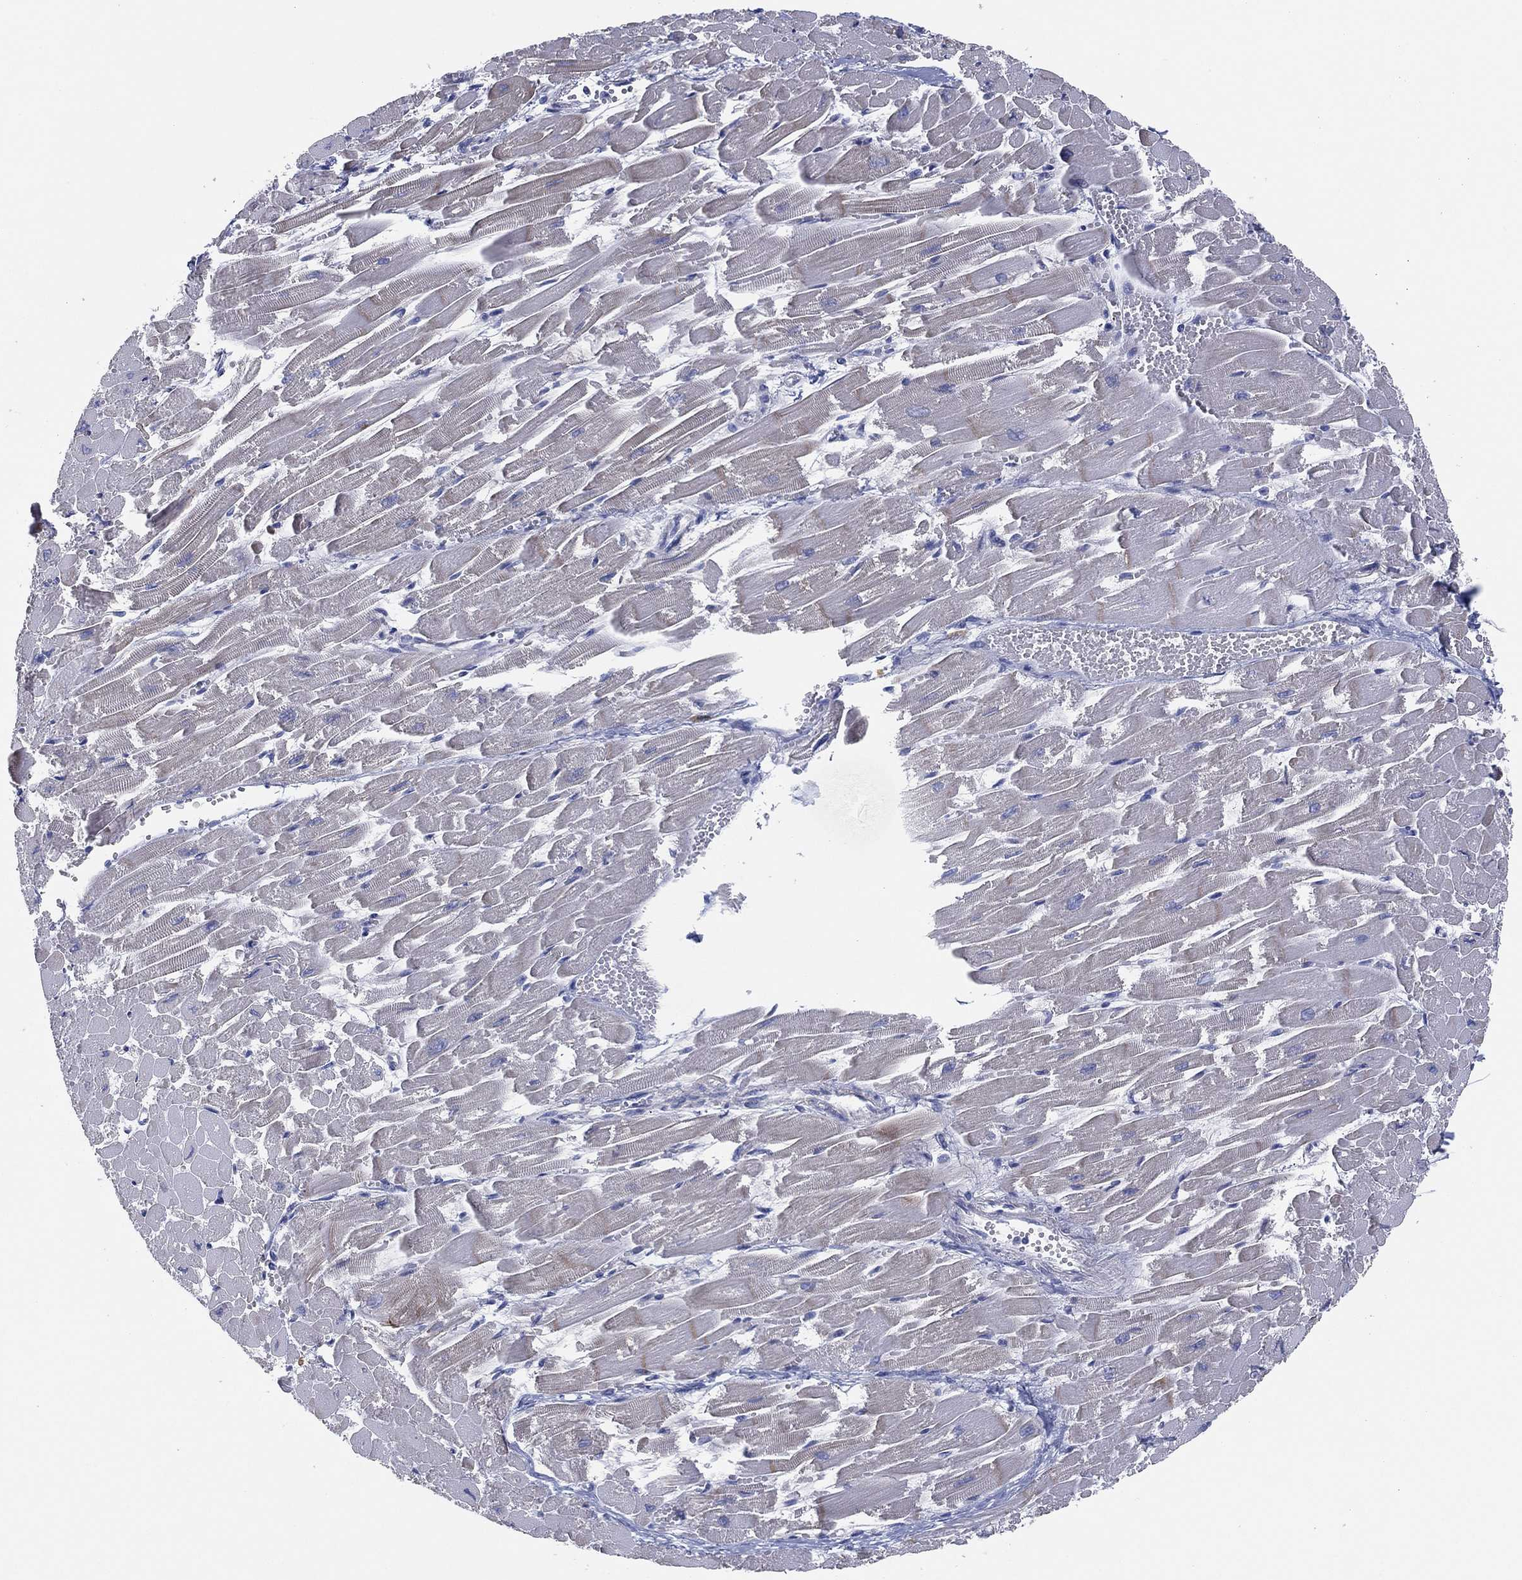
{"staining": {"intensity": "negative", "quantity": "none", "location": "none"}, "tissue": "heart muscle", "cell_type": "Cardiomyocytes", "image_type": "normal", "snomed": [{"axis": "morphology", "description": "Normal tissue, NOS"}, {"axis": "topography", "description": "Heart"}], "caption": "There is no significant positivity in cardiomyocytes of heart muscle. (IHC, brightfield microscopy, high magnification).", "gene": "TMEM40", "patient": {"sex": "female", "age": 52}}